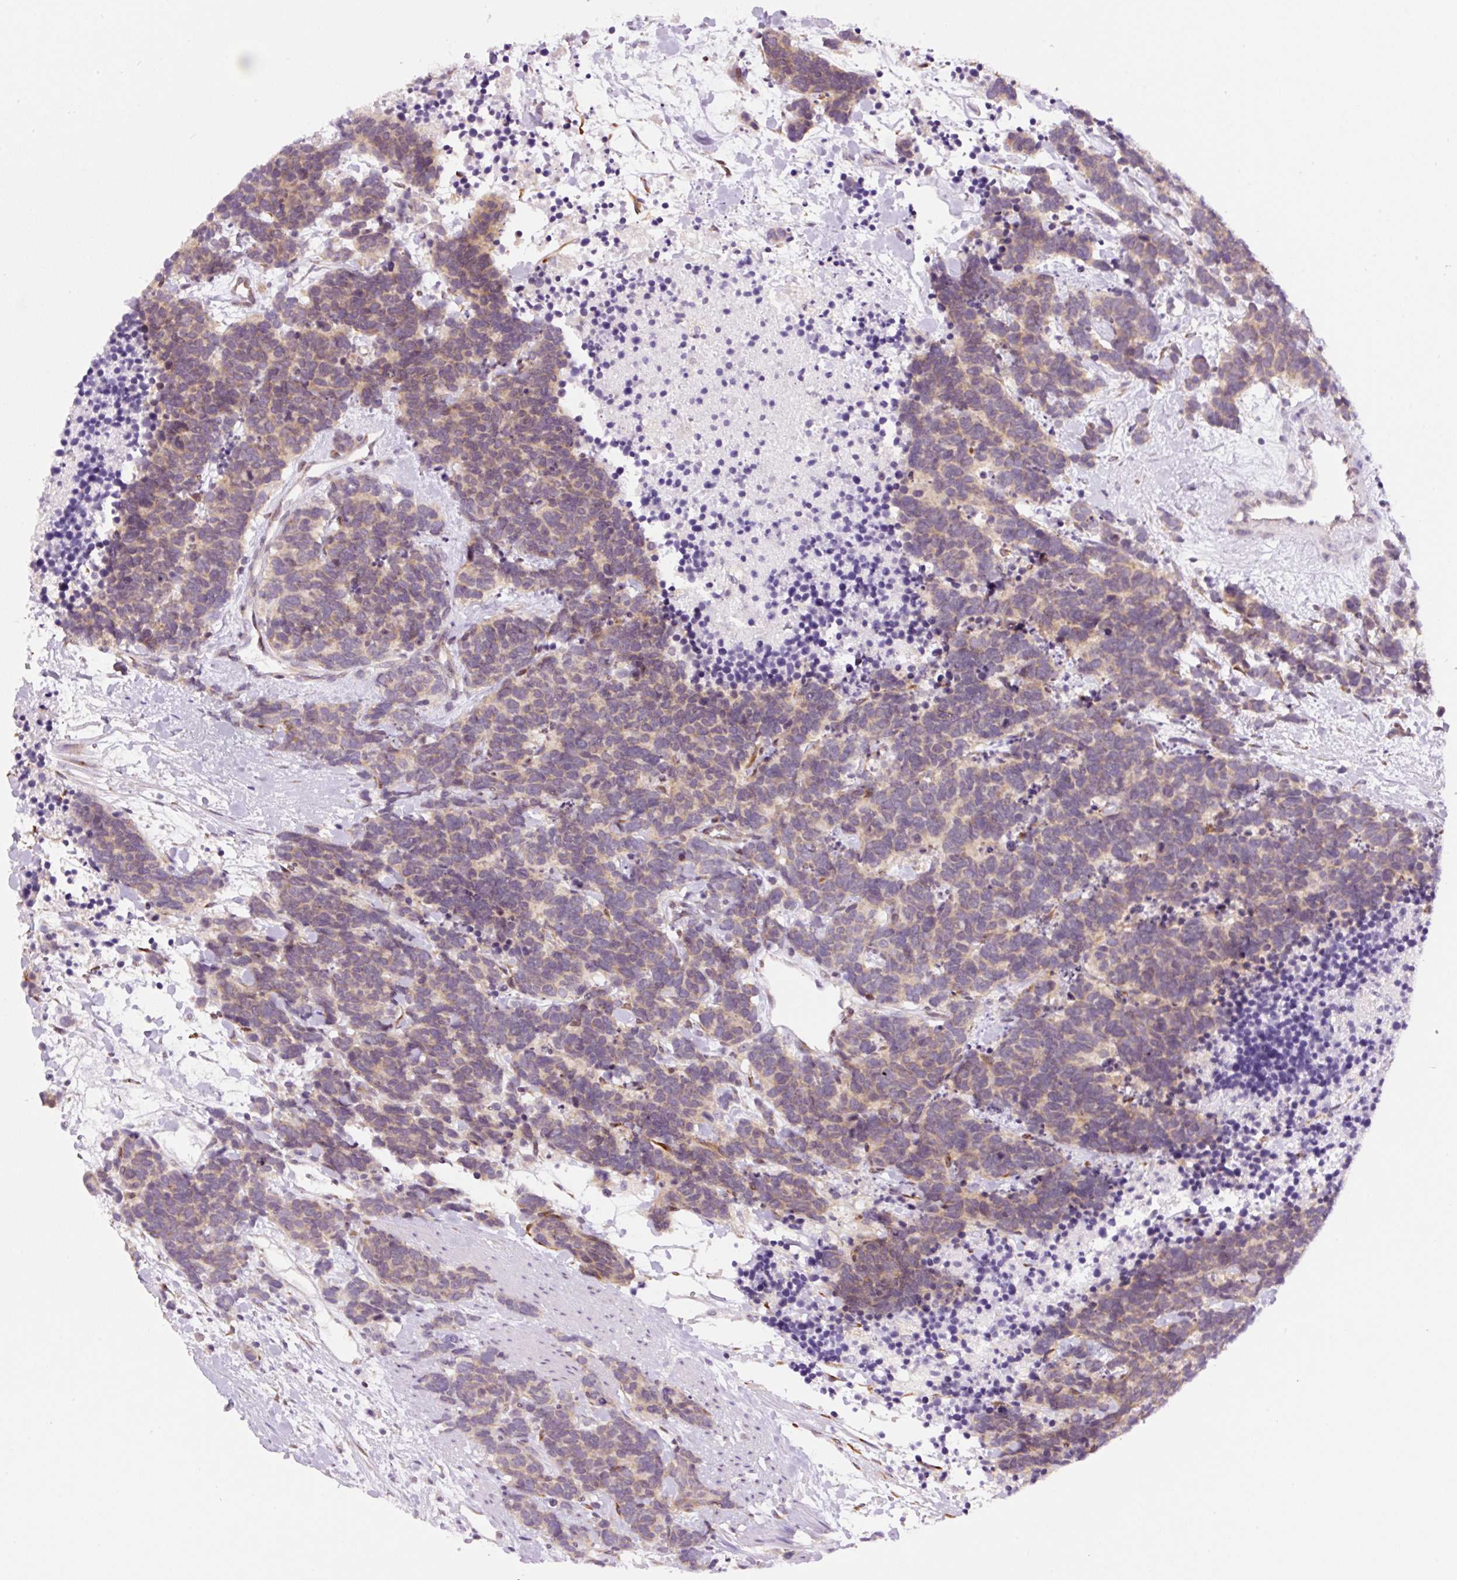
{"staining": {"intensity": "weak", "quantity": ">75%", "location": "cytoplasmic/membranous"}, "tissue": "carcinoid", "cell_type": "Tumor cells", "image_type": "cancer", "snomed": [{"axis": "morphology", "description": "Carcinoma, NOS"}, {"axis": "morphology", "description": "Carcinoid, malignant, NOS"}, {"axis": "topography", "description": "Prostate"}], "caption": "Protein expression analysis of carcinoma exhibits weak cytoplasmic/membranous positivity in approximately >75% of tumor cells. (DAB IHC with brightfield microscopy, high magnification).", "gene": "RPL41", "patient": {"sex": "male", "age": 57}}